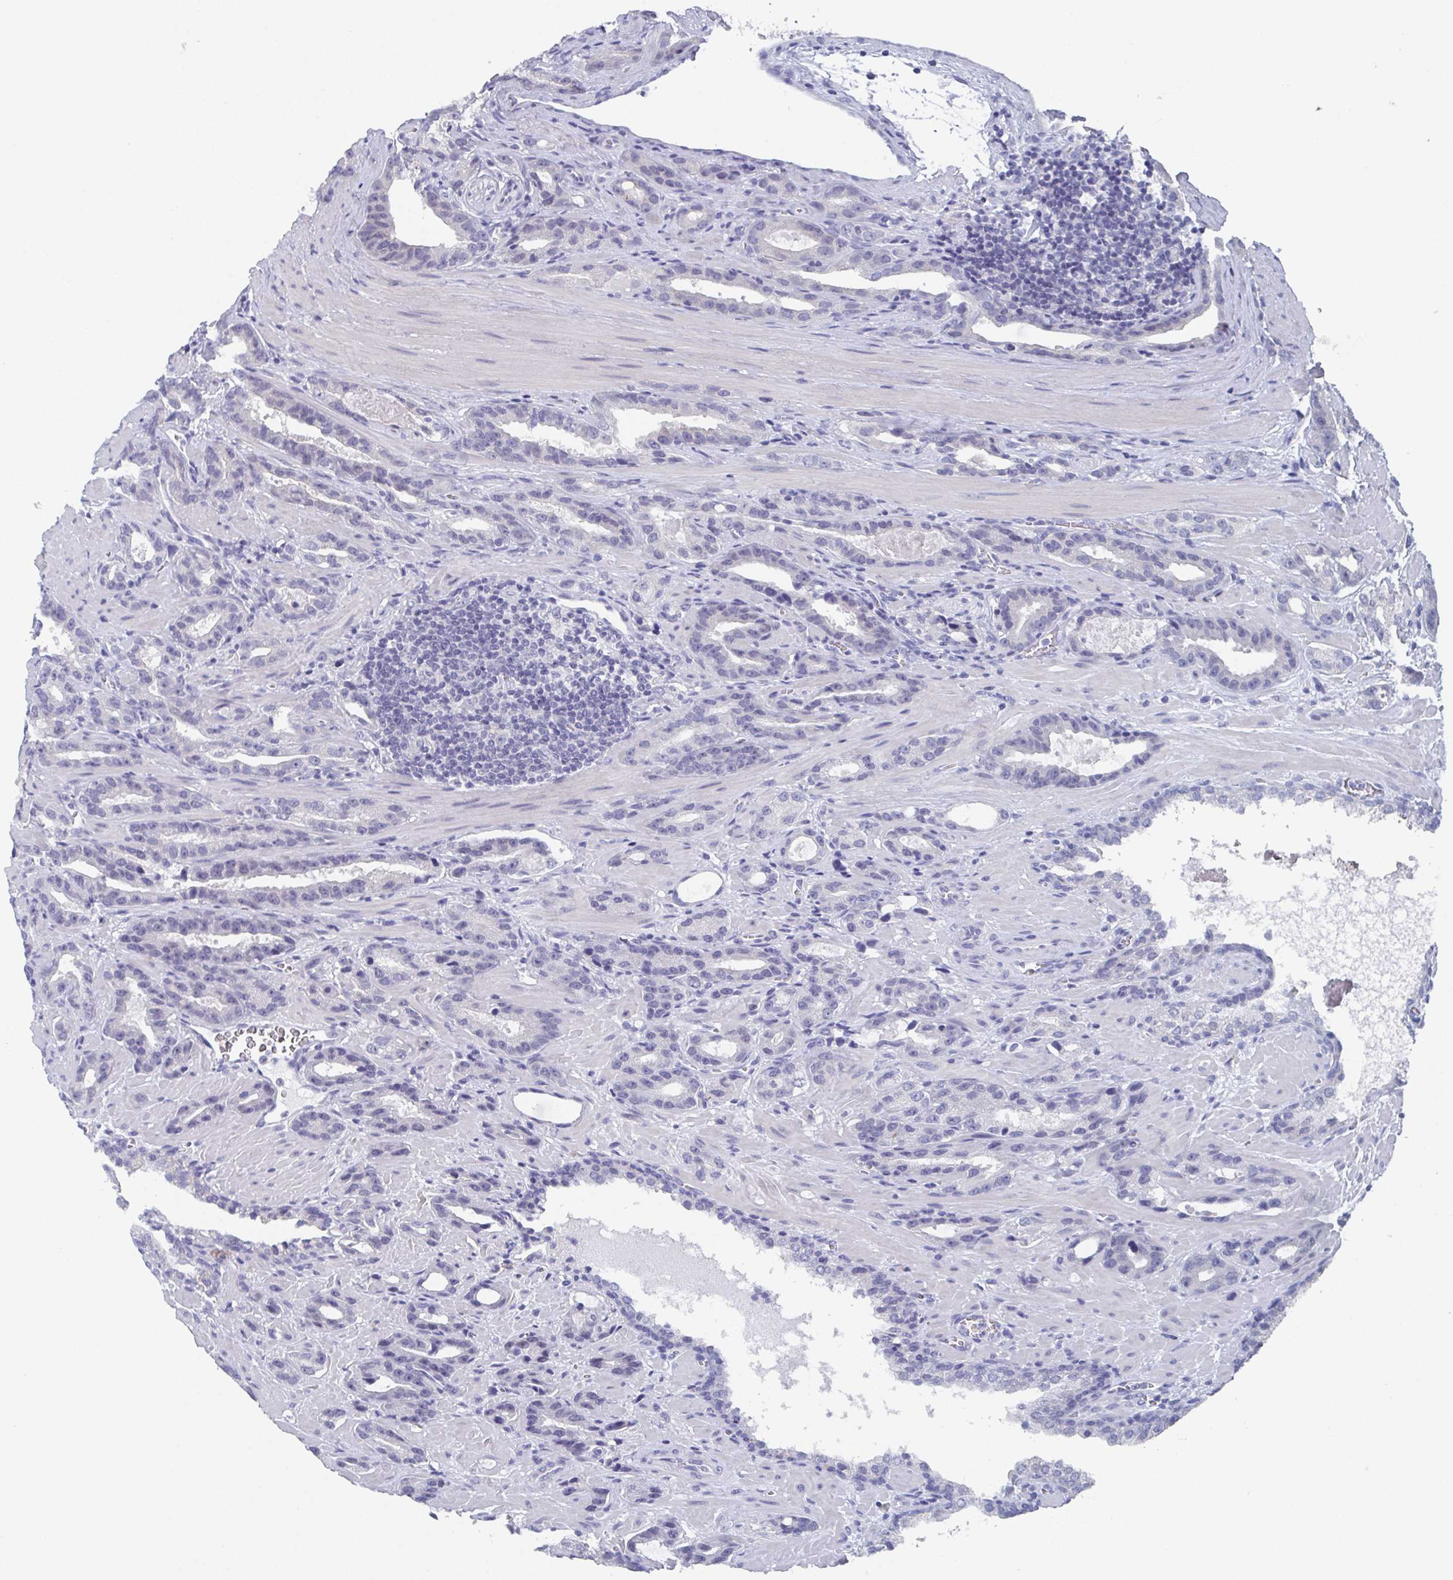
{"staining": {"intensity": "negative", "quantity": "none", "location": "none"}, "tissue": "prostate cancer", "cell_type": "Tumor cells", "image_type": "cancer", "snomed": [{"axis": "morphology", "description": "Adenocarcinoma, High grade"}, {"axis": "topography", "description": "Prostate"}], "caption": "Human prostate cancer stained for a protein using IHC shows no expression in tumor cells.", "gene": "DYDC2", "patient": {"sex": "male", "age": 65}}